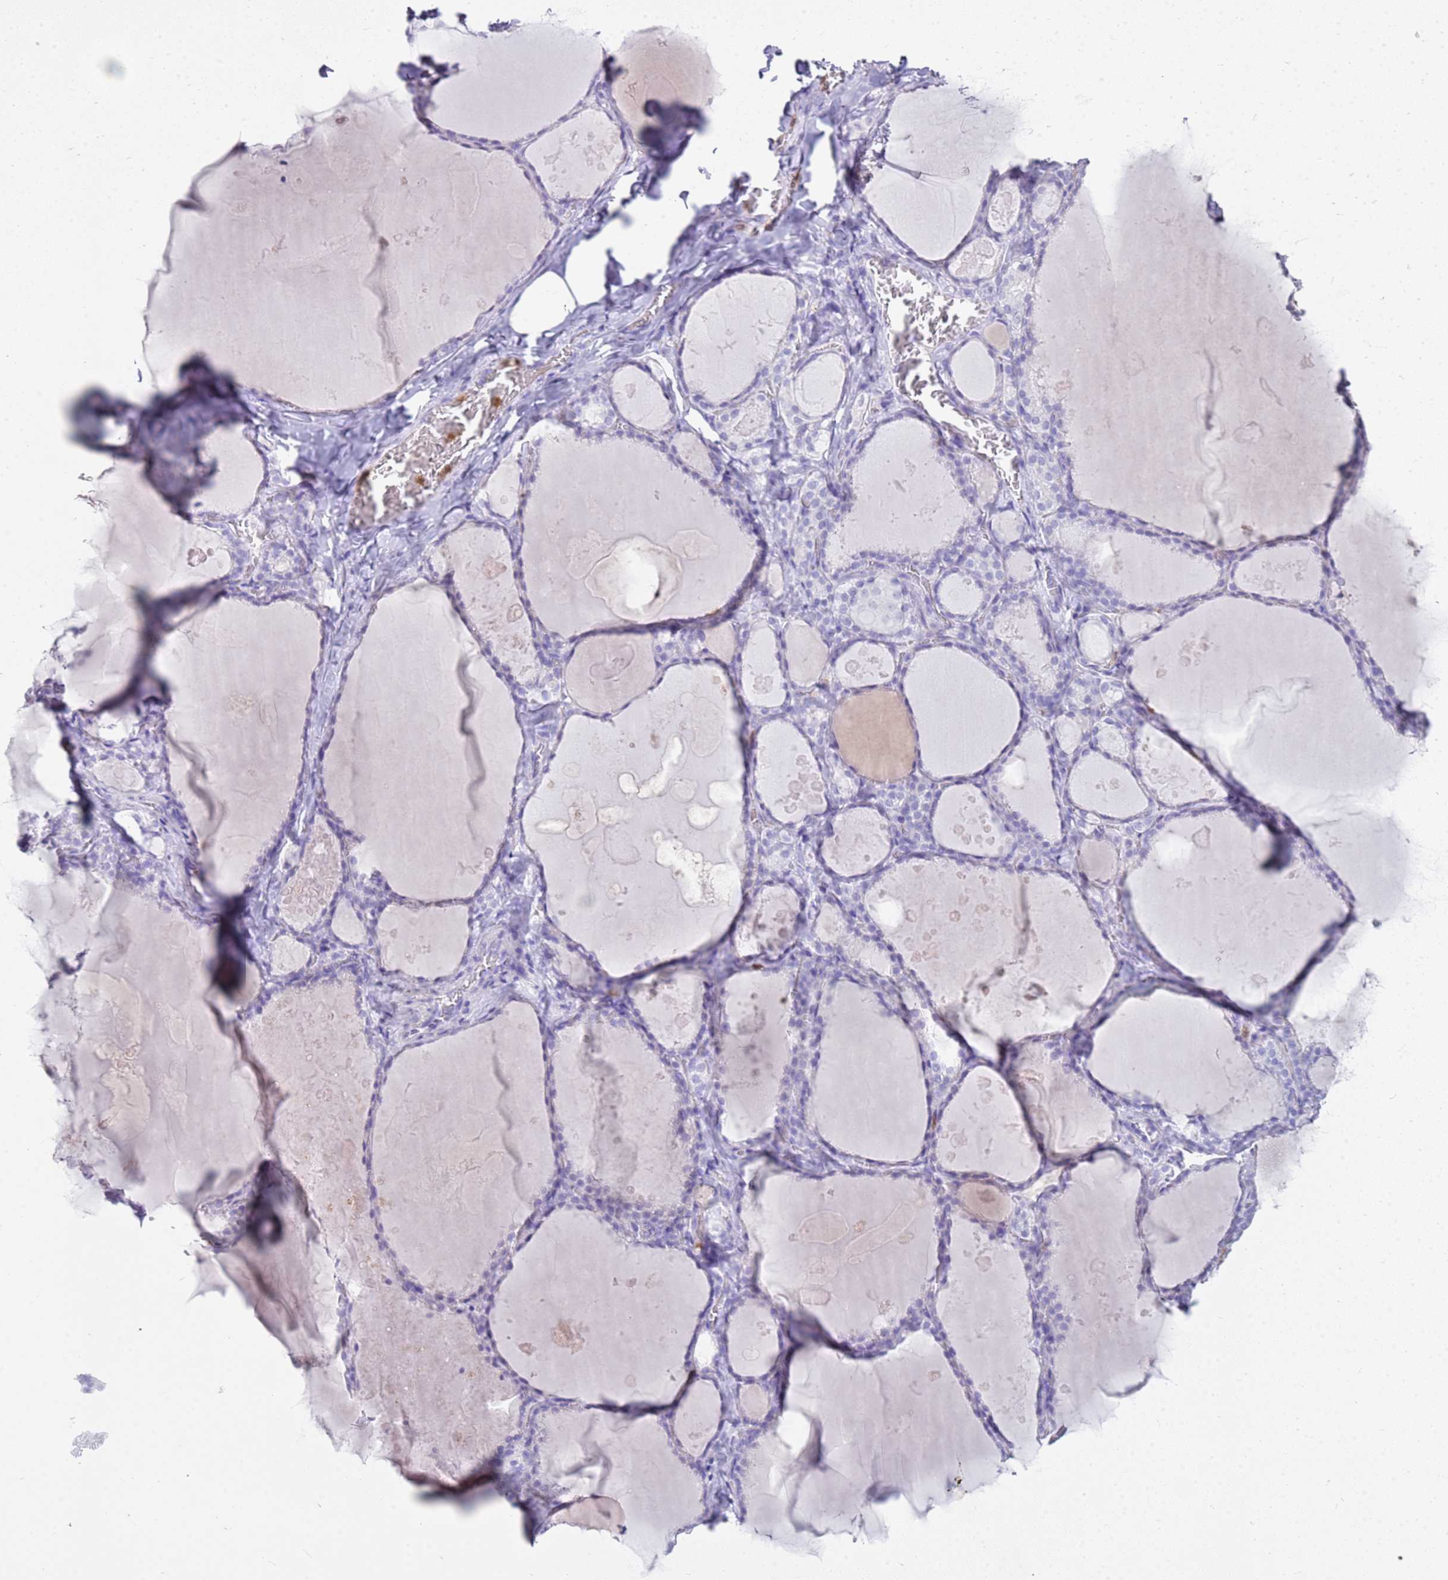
{"staining": {"intensity": "negative", "quantity": "none", "location": "none"}, "tissue": "thyroid gland", "cell_type": "Glandular cells", "image_type": "normal", "snomed": [{"axis": "morphology", "description": "Normal tissue, NOS"}, {"axis": "topography", "description": "Thyroid gland"}], "caption": "High magnification brightfield microscopy of normal thyroid gland stained with DAB (brown) and counterstained with hematoxylin (blue): glandular cells show no significant staining.", "gene": "CSTA", "patient": {"sex": "male", "age": 56}}